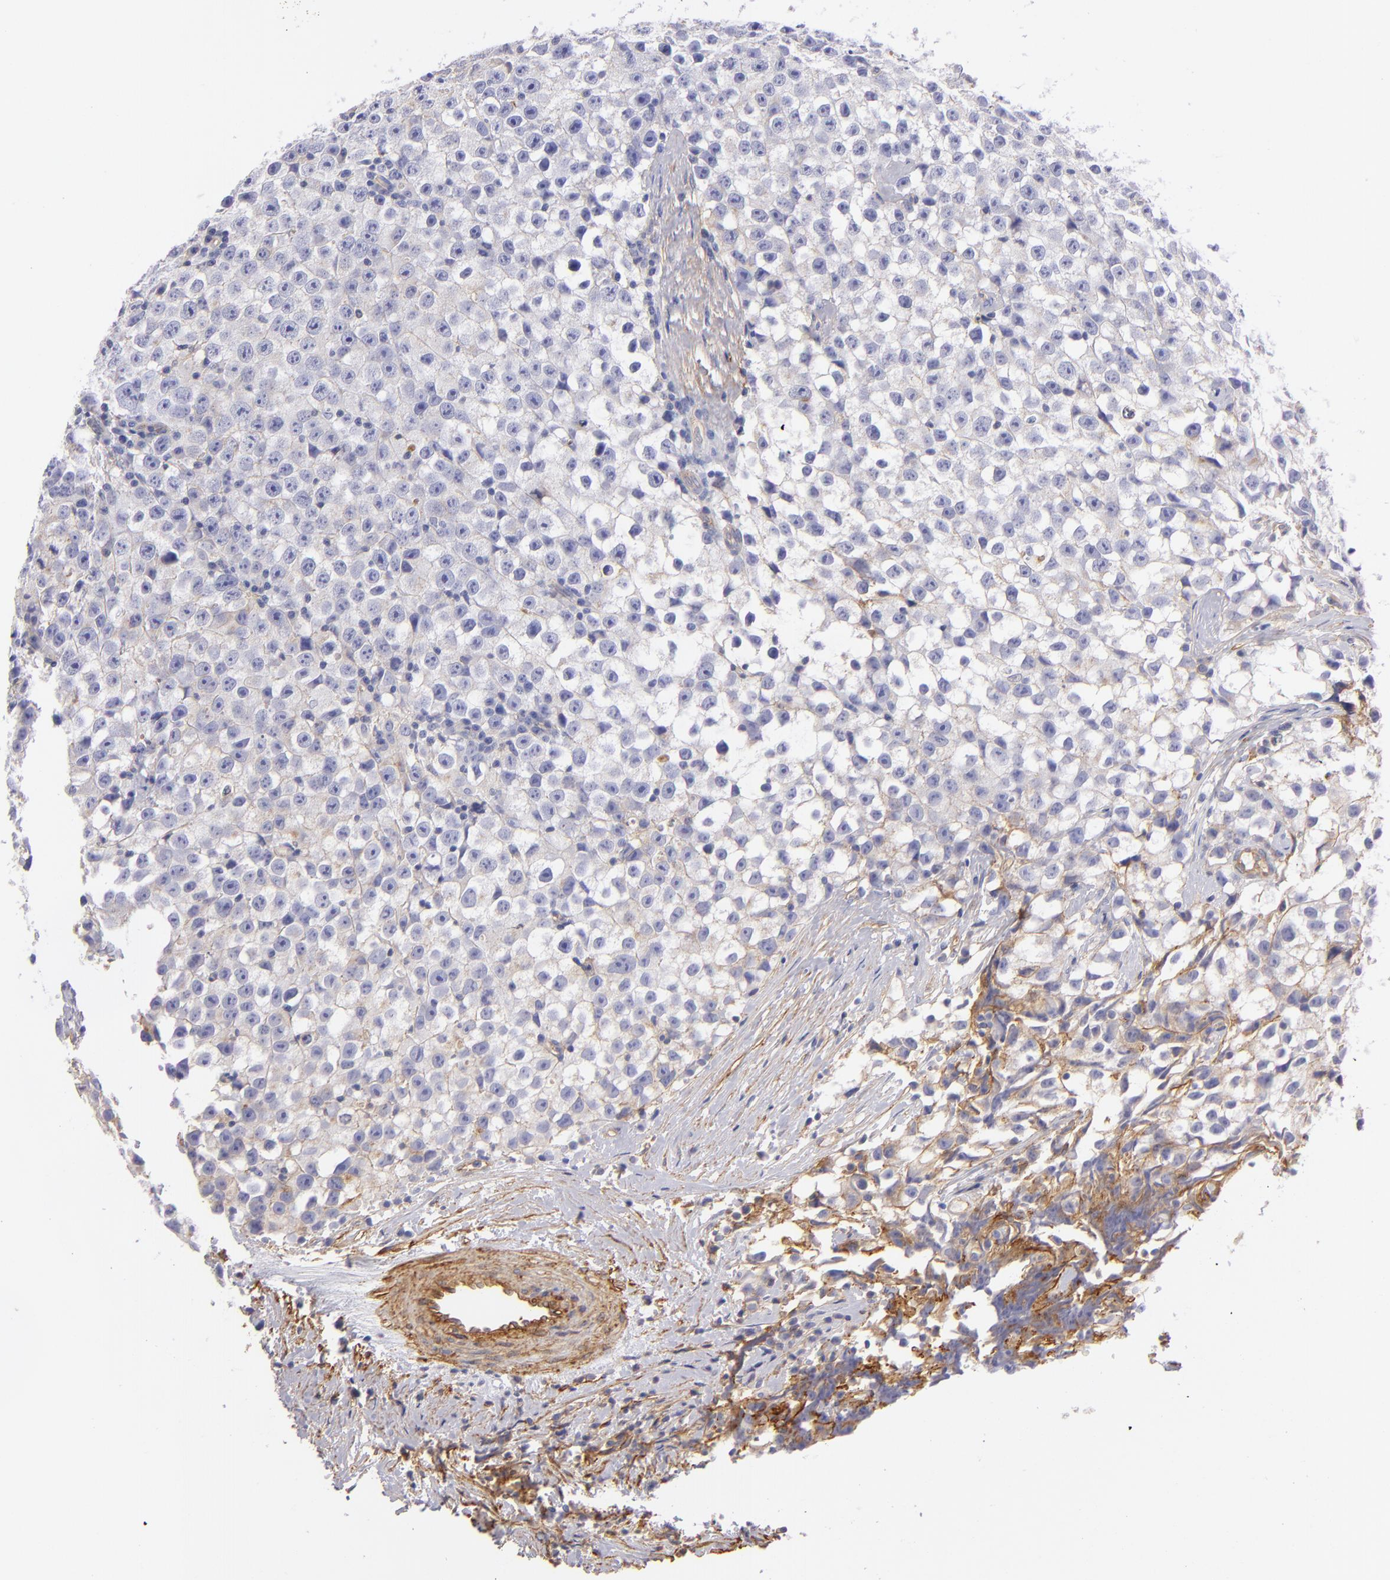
{"staining": {"intensity": "negative", "quantity": "none", "location": "none"}, "tissue": "testis cancer", "cell_type": "Tumor cells", "image_type": "cancer", "snomed": [{"axis": "morphology", "description": "Seminoma, NOS"}, {"axis": "topography", "description": "Testis"}], "caption": "Seminoma (testis) stained for a protein using IHC exhibits no expression tumor cells.", "gene": "CD151", "patient": {"sex": "male", "age": 35}}